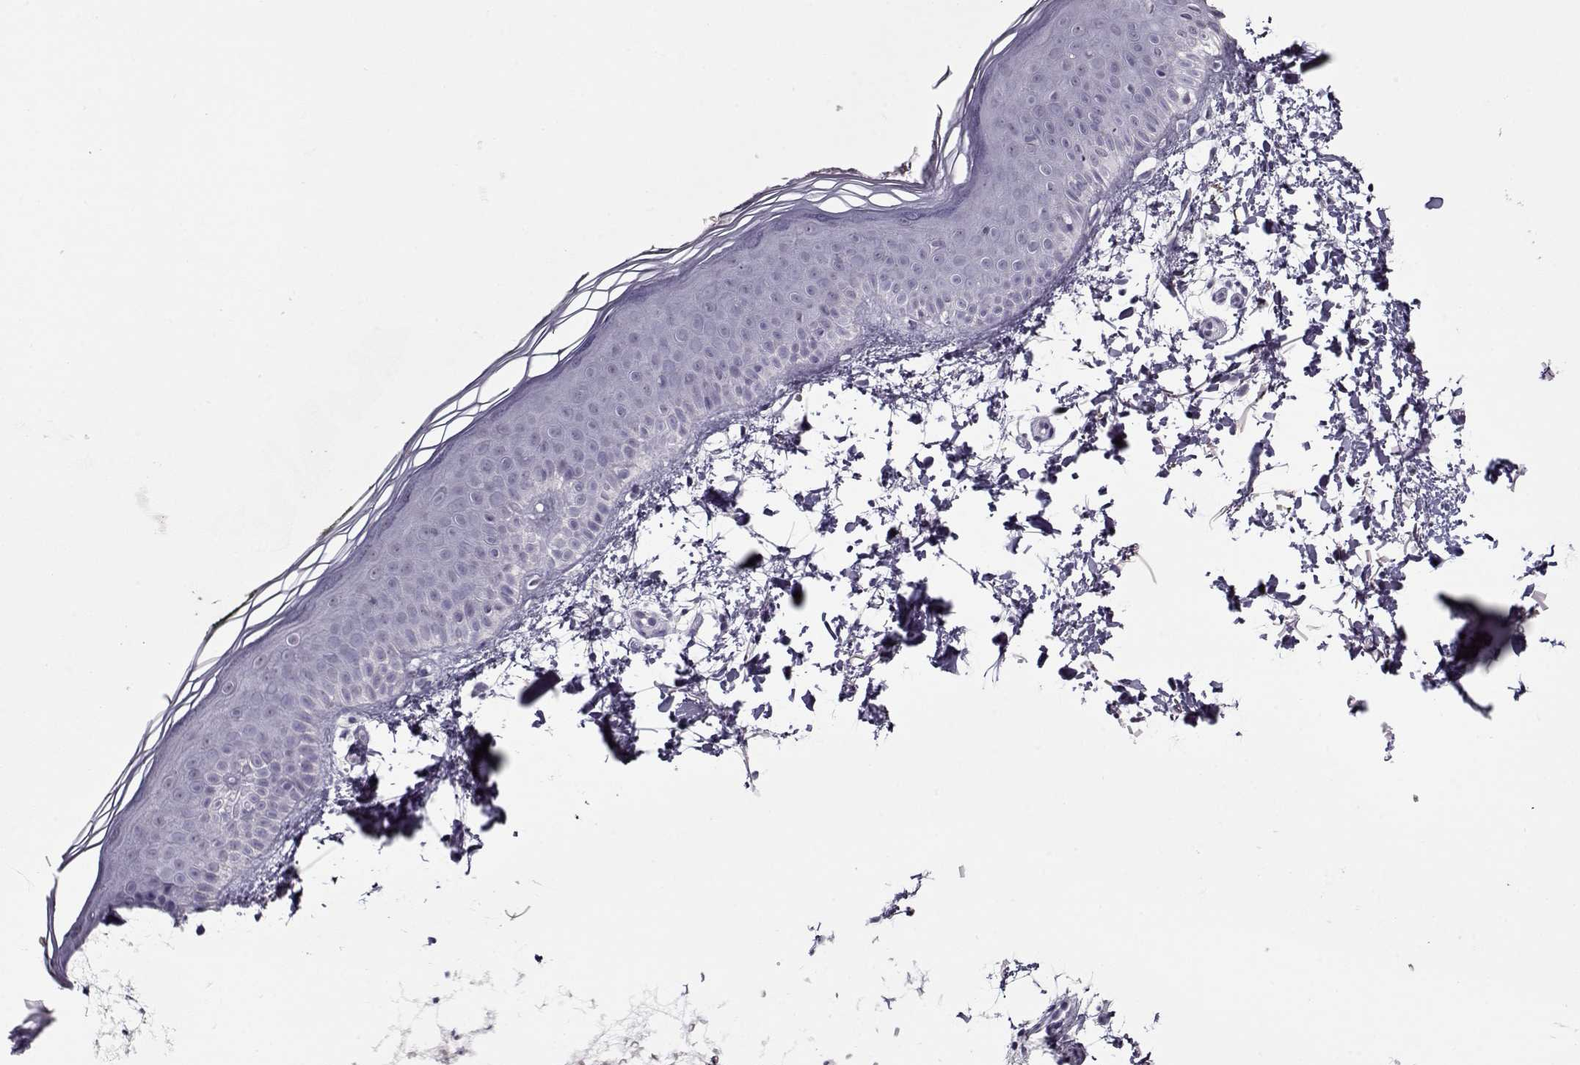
{"staining": {"intensity": "negative", "quantity": "none", "location": "none"}, "tissue": "skin", "cell_type": "Fibroblasts", "image_type": "normal", "snomed": [{"axis": "morphology", "description": "Normal tissue, NOS"}, {"axis": "topography", "description": "Skin"}], "caption": "A high-resolution micrograph shows immunohistochemistry (IHC) staining of normal skin, which shows no significant positivity in fibroblasts. The staining was performed using DAB to visualize the protein expression in brown, while the nuclei were stained in blue with hematoxylin (Magnification: 20x).", "gene": "SEC16B", "patient": {"sex": "female", "age": 62}}